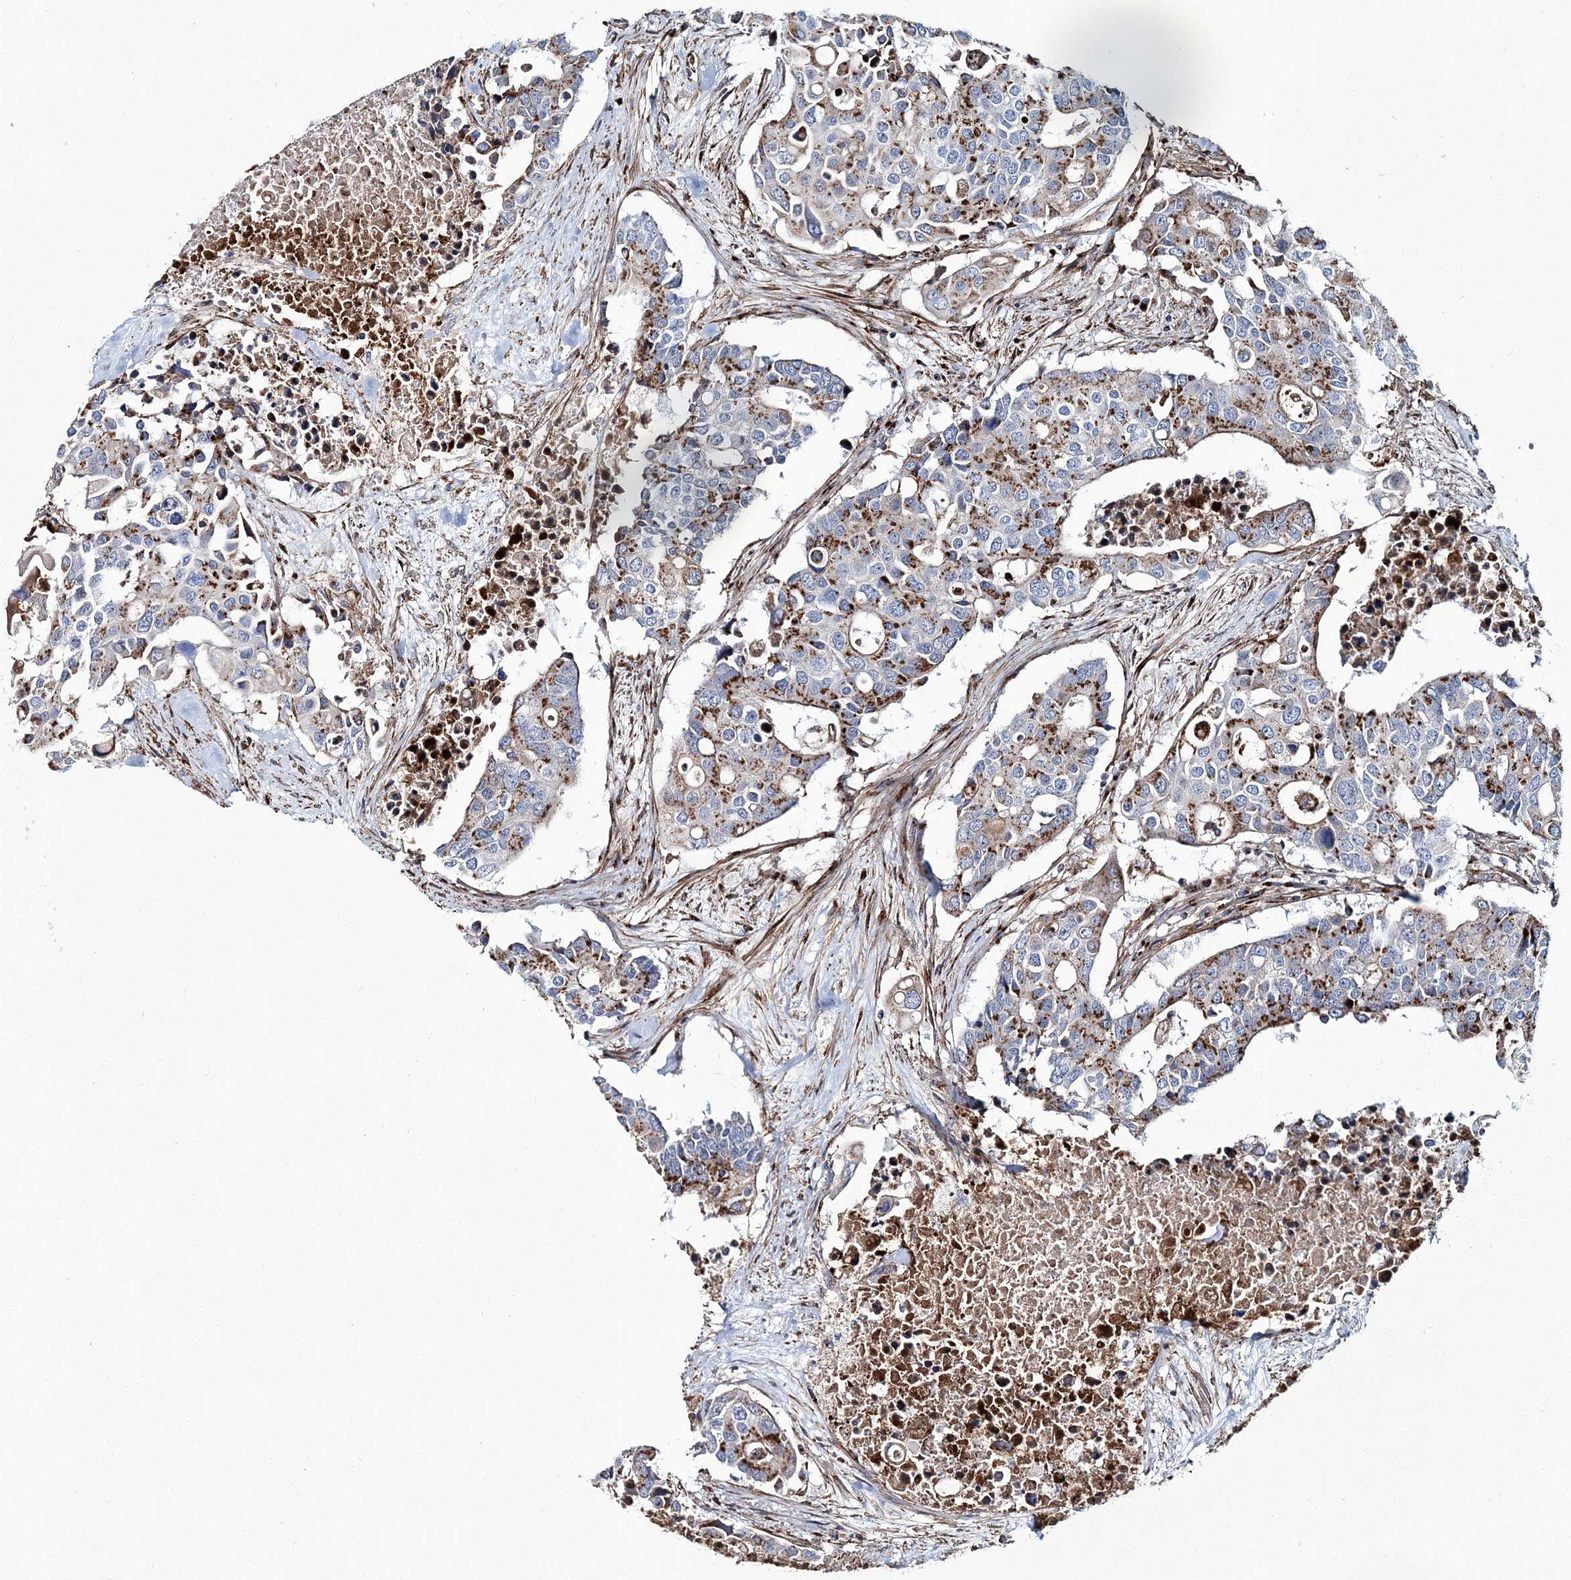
{"staining": {"intensity": "moderate", "quantity": ">75%", "location": "cytoplasmic/membranous"}, "tissue": "colorectal cancer", "cell_type": "Tumor cells", "image_type": "cancer", "snomed": [{"axis": "morphology", "description": "Adenocarcinoma, NOS"}, {"axis": "topography", "description": "Colon"}], "caption": "This is an image of IHC staining of adenocarcinoma (colorectal), which shows moderate positivity in the cytoplasmic/membranous of tumor cells.", "gene": "MAN1A2", "patient": {"sex": "male", "age": 77}}